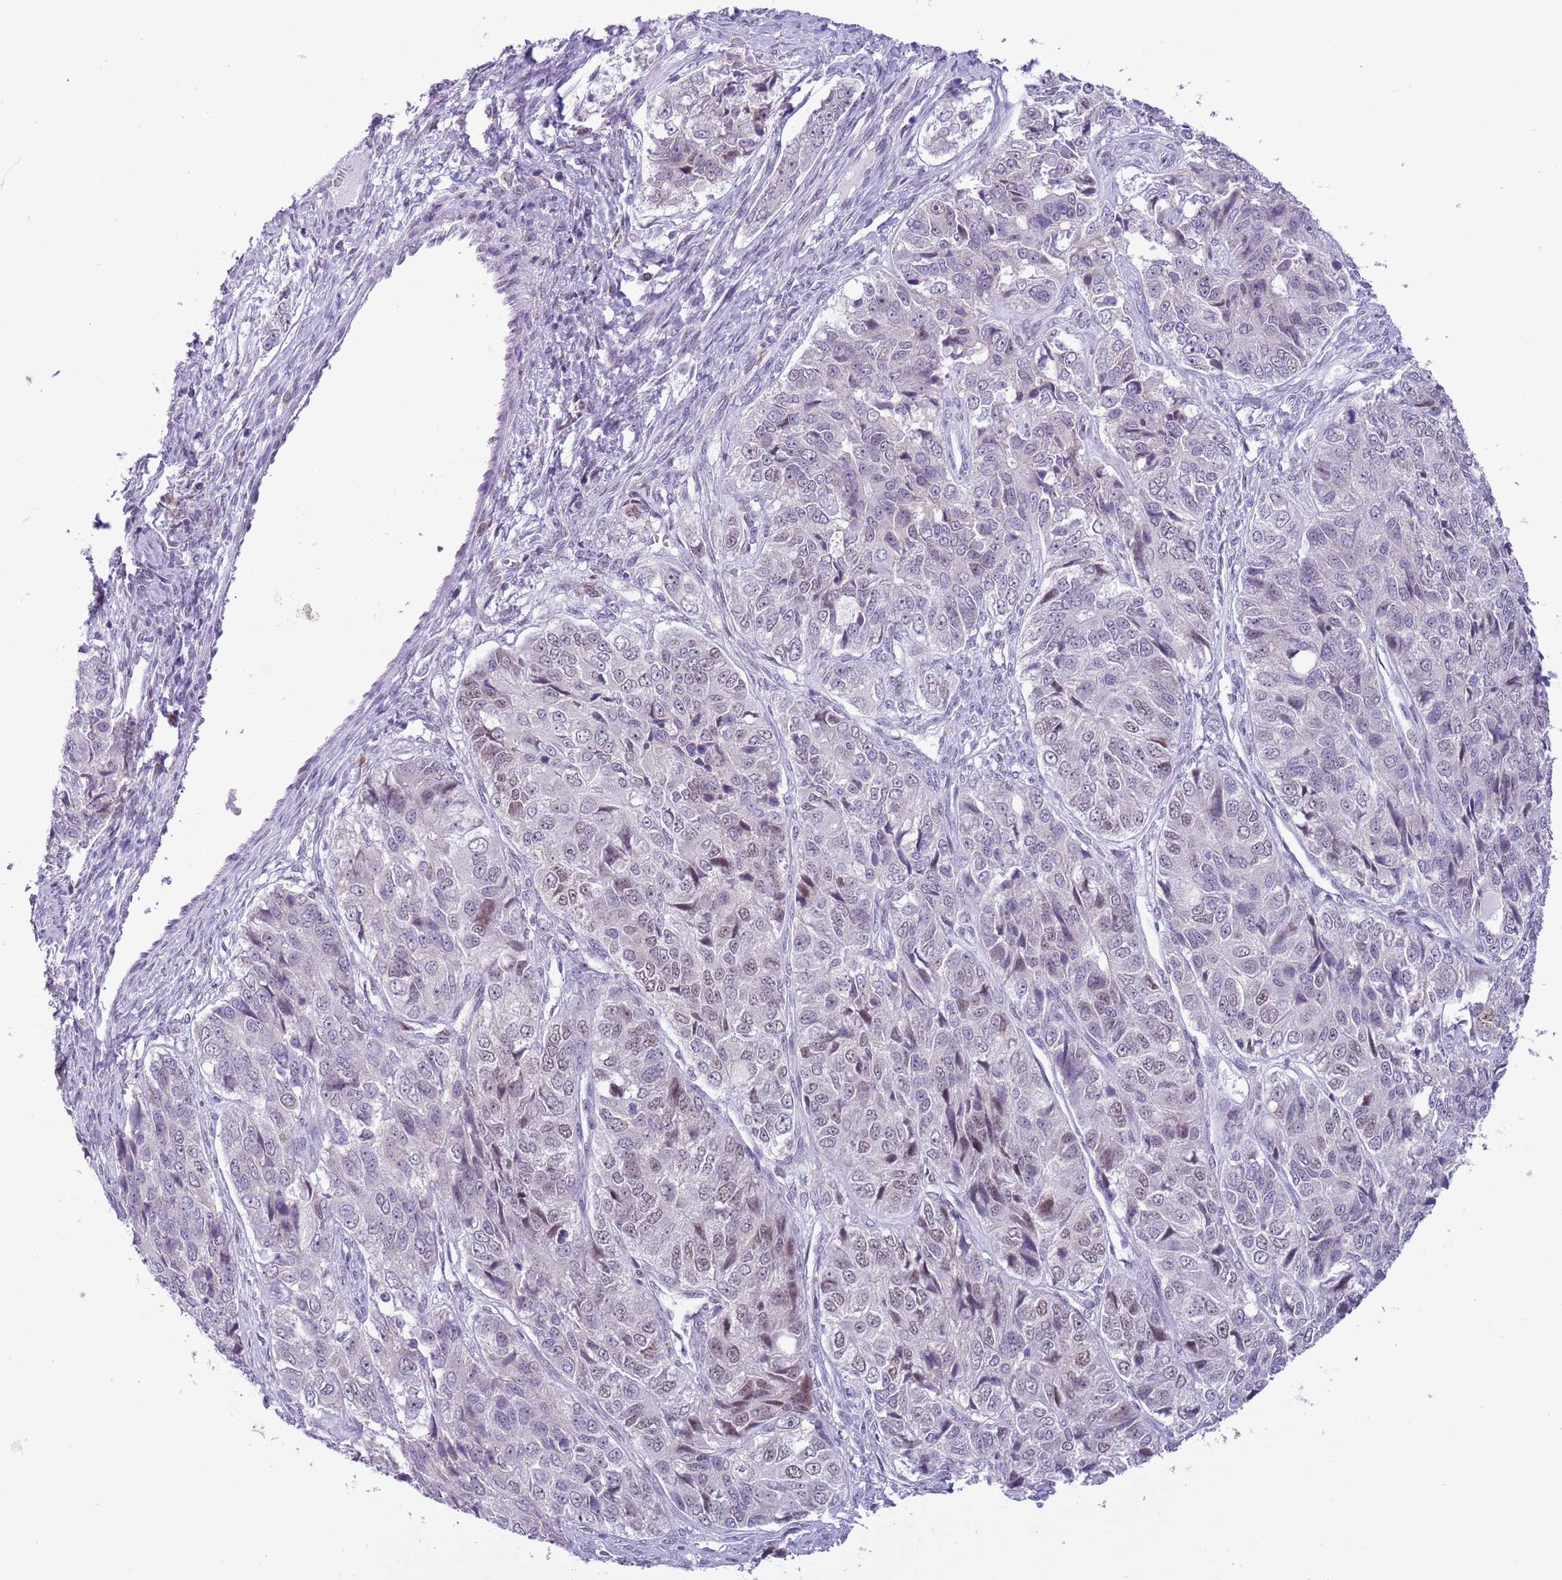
{"staining": {"intensity": "weak", "quantity": "<25%", "location": "nuclear"}, "tissue": "ovarian cancer", "cell_type": "Tumor cells", "image_type": "cancer", "snomed": [{"axis": "morphology", "description": "Carcinoma, endometroid"}, {"axis": "topography", "description": "Ovary"}], "caption": "Tumor cells show no significant protein expression in endometroid carcinoma (ovarian).", "gene": "ZNF576", "patient": {"sex": "female", "age": 51}}